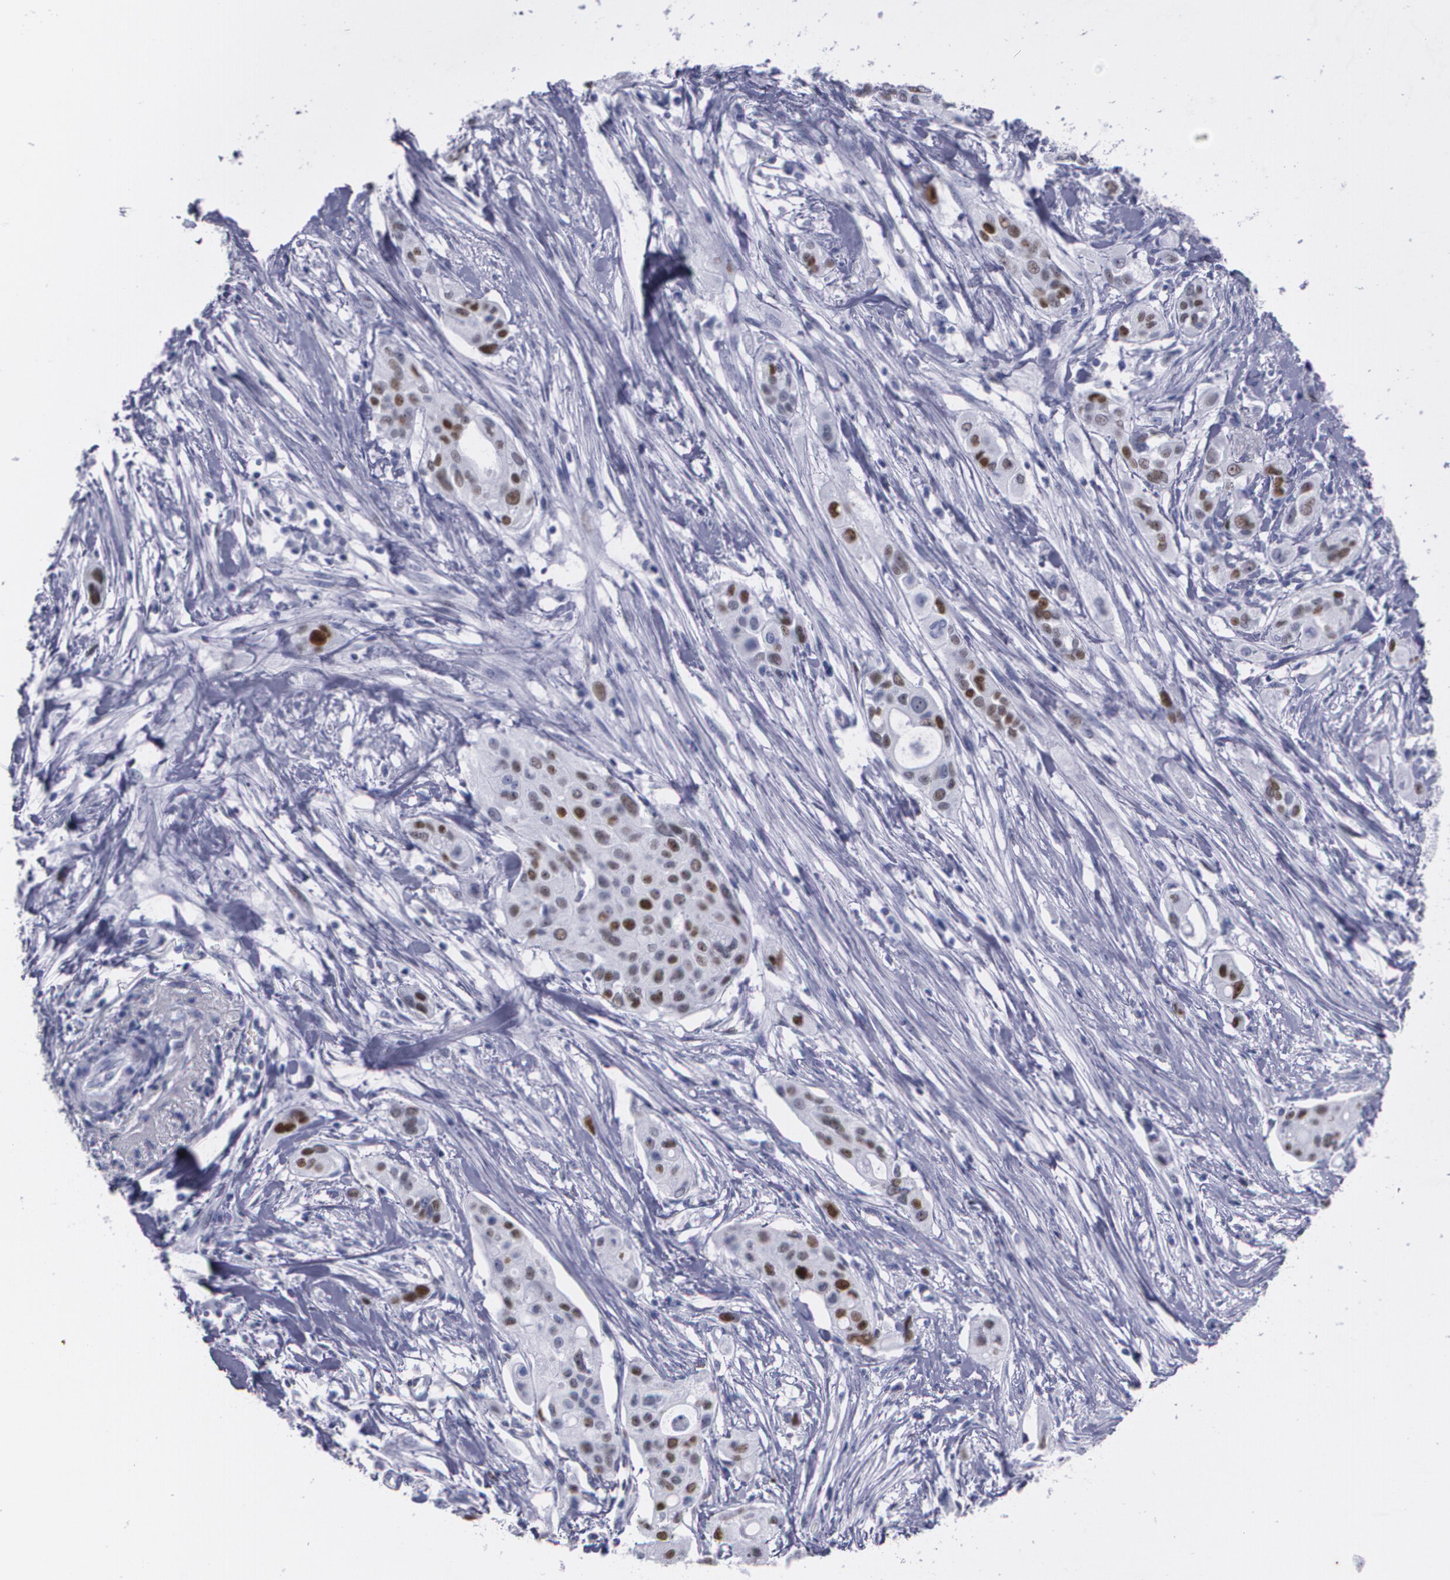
{"staining": {"intensity": "moderate", "quantity": ">75%", "location": "nuclear"}, "tissue": "pancreatic cancer", "cell_type": "Tumor cells", "image_type": "cancer", "snomed": [{"axis": "morphology", "description": "Adenocarcinoma, NOS"}, {"axis": "topography", "description": "Pancreas"}], "caption": "Immunohistochemistry of pancreatic cancer (adenocarcinoma) demonstrates medium levels of moderate nuclear positivity in approximately >75% of tumor cells. (brown staining indicates protein expression, while blue staining denotes nuclei).", "gene": "TP53", "patient": {"sex": "female", "age": 60}}